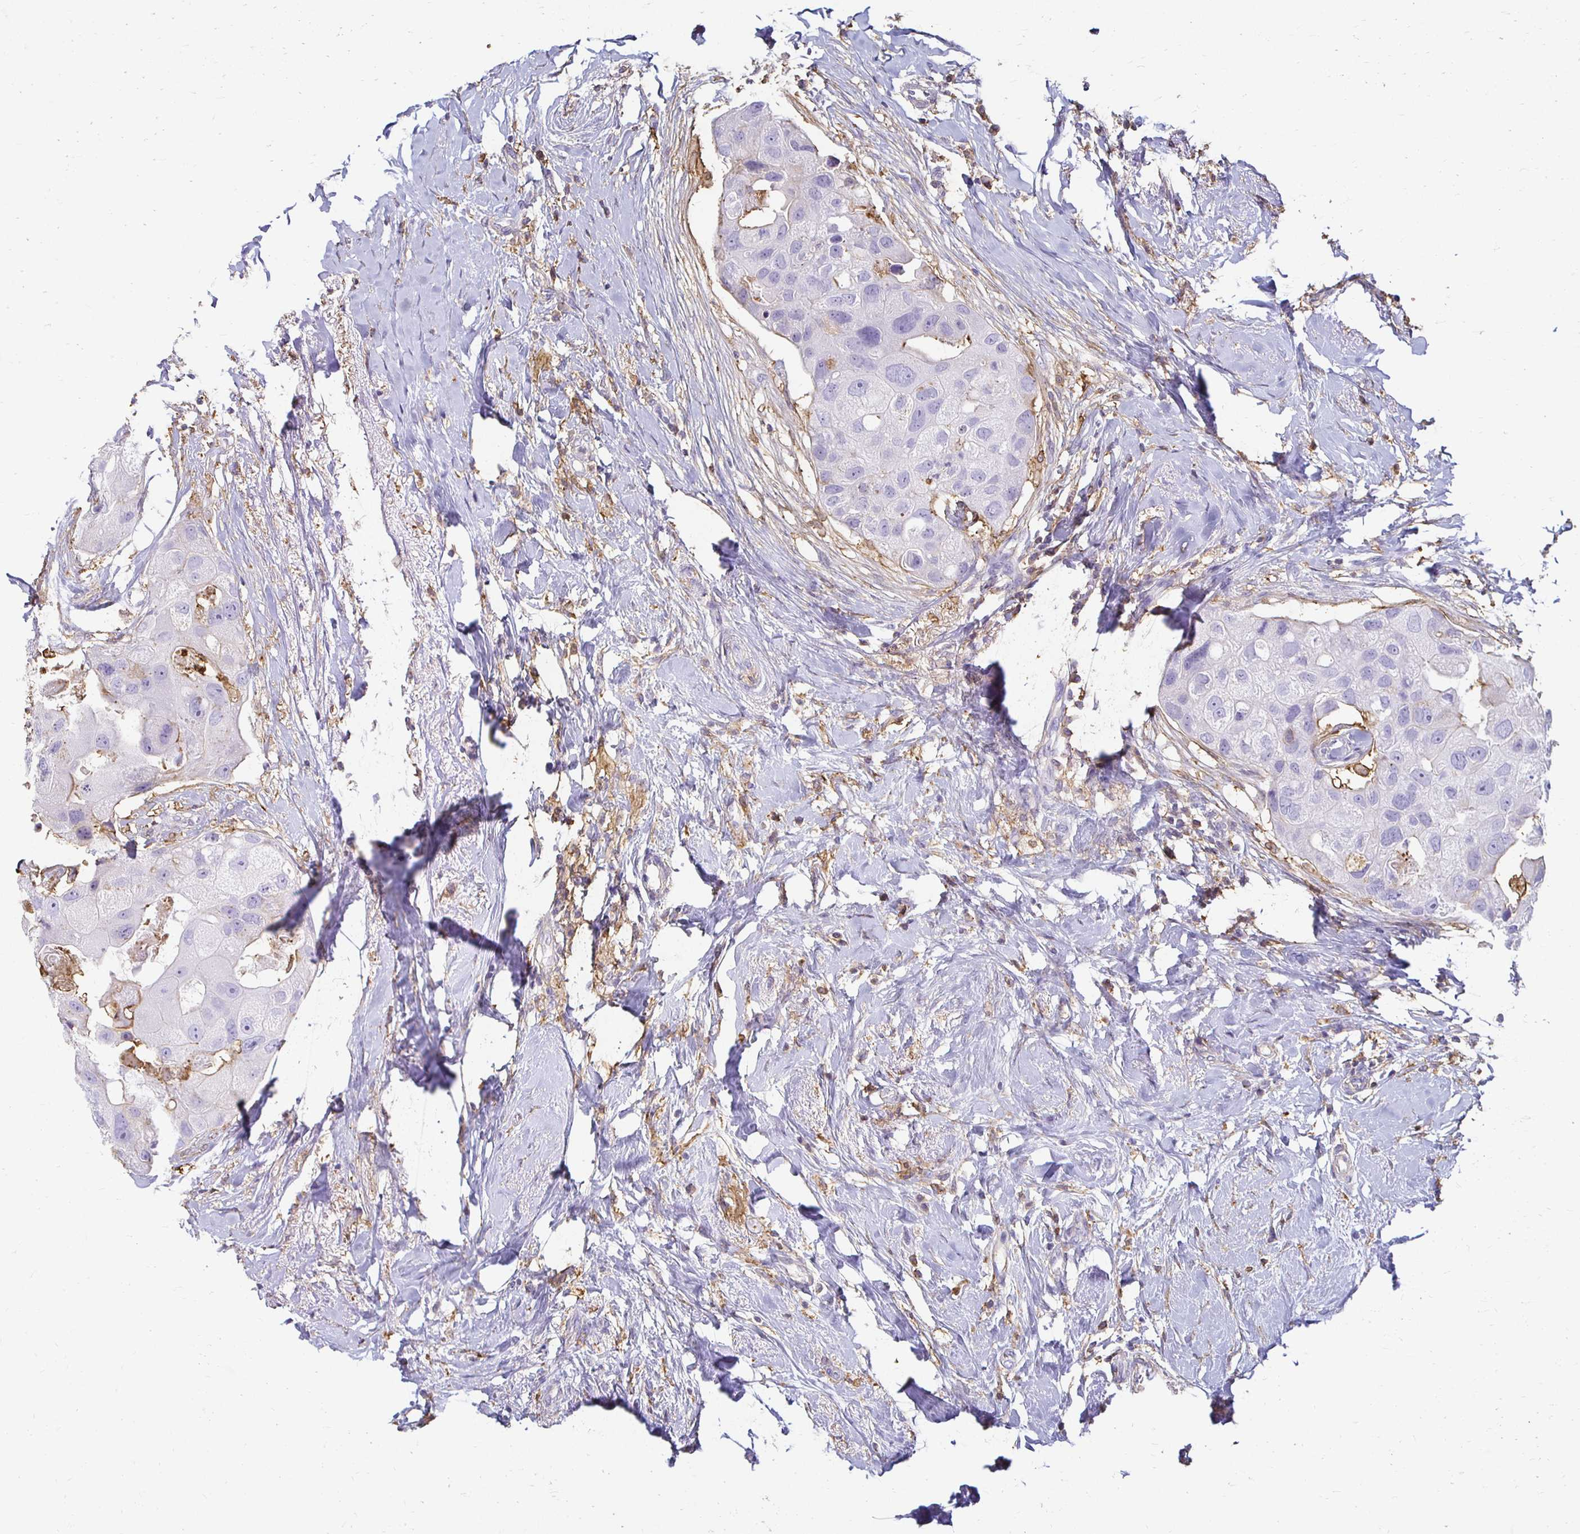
{"staining": {"intensity": "negative", "quantity": "none", "location": "none"}, "tissue": "breast cancer", "cell_type": "Tumor cells", "image_type": "cancer", "snomed": [{"axis": "morphology", "description": "Duct carcinoma"}, {"axis": "topography", "description": "Breast"}], "caption": "Immunohistochemistry (IHC) micrograph of neoplastic tissue: breast cancer (intraductal carcinoma) stained with DAB shows no significant protein staining in tumor cells.", "gene": "TAS1R3", "patient": {"sex": "female", "age": 43}}